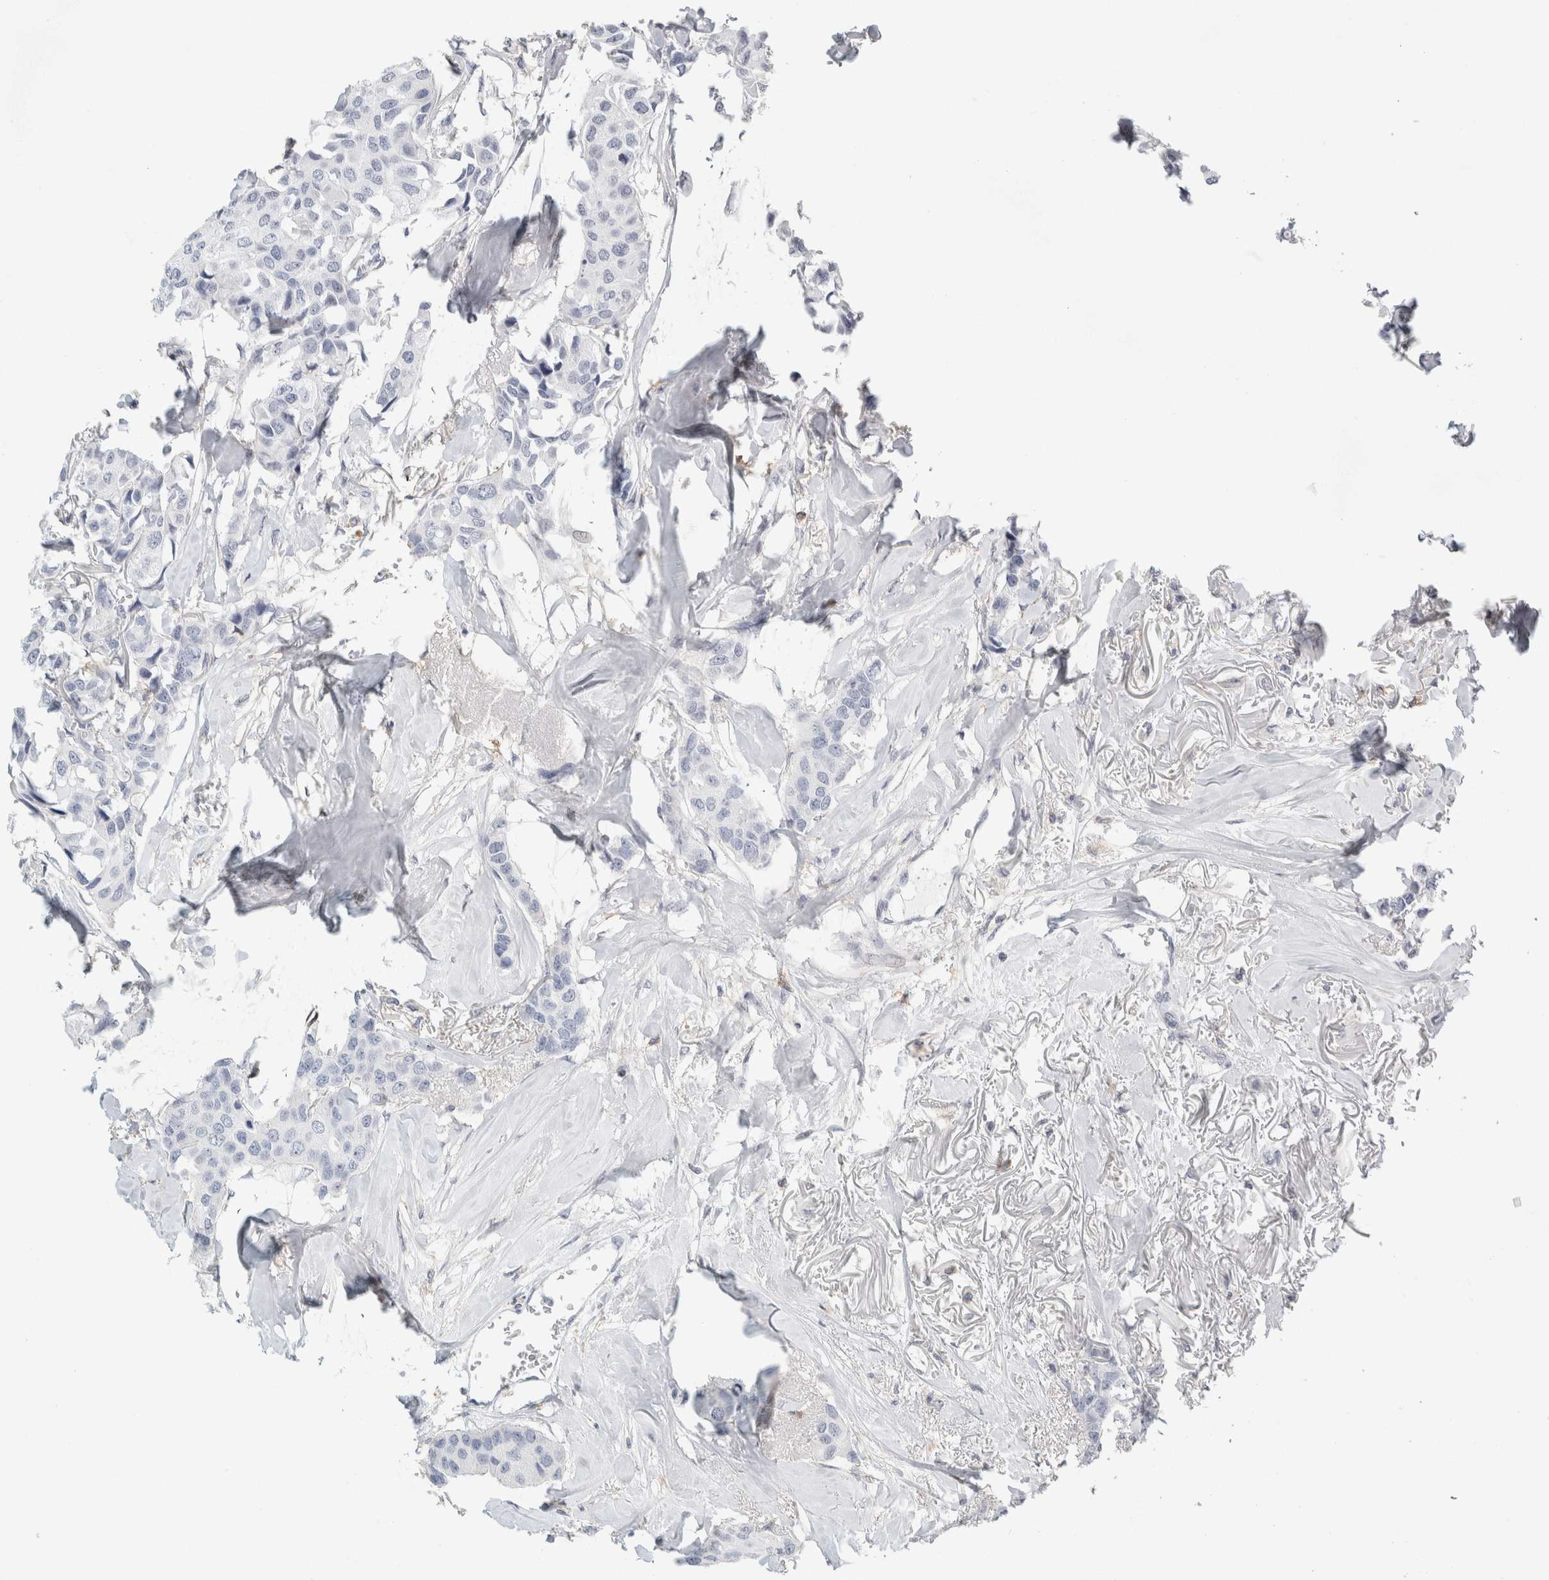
{"staining": {"intensity": "negative", "quantity": "none", "location": "none"}, "tissue": "breast cancer", "cell_type": "Tumor cells", "image_type": "cancer", "snomed": [{"axis": "morphology", "description": "Duct carcinoma"}, {"axis": "topography", "description": "Breast"}], "caption": "Immunohistochemical staining of breast intraductal carcinoma demonstrates no significant positivity in tumor cells.", "gene": "P2RY2", "patient": {"sex": "female", "age": 80}}